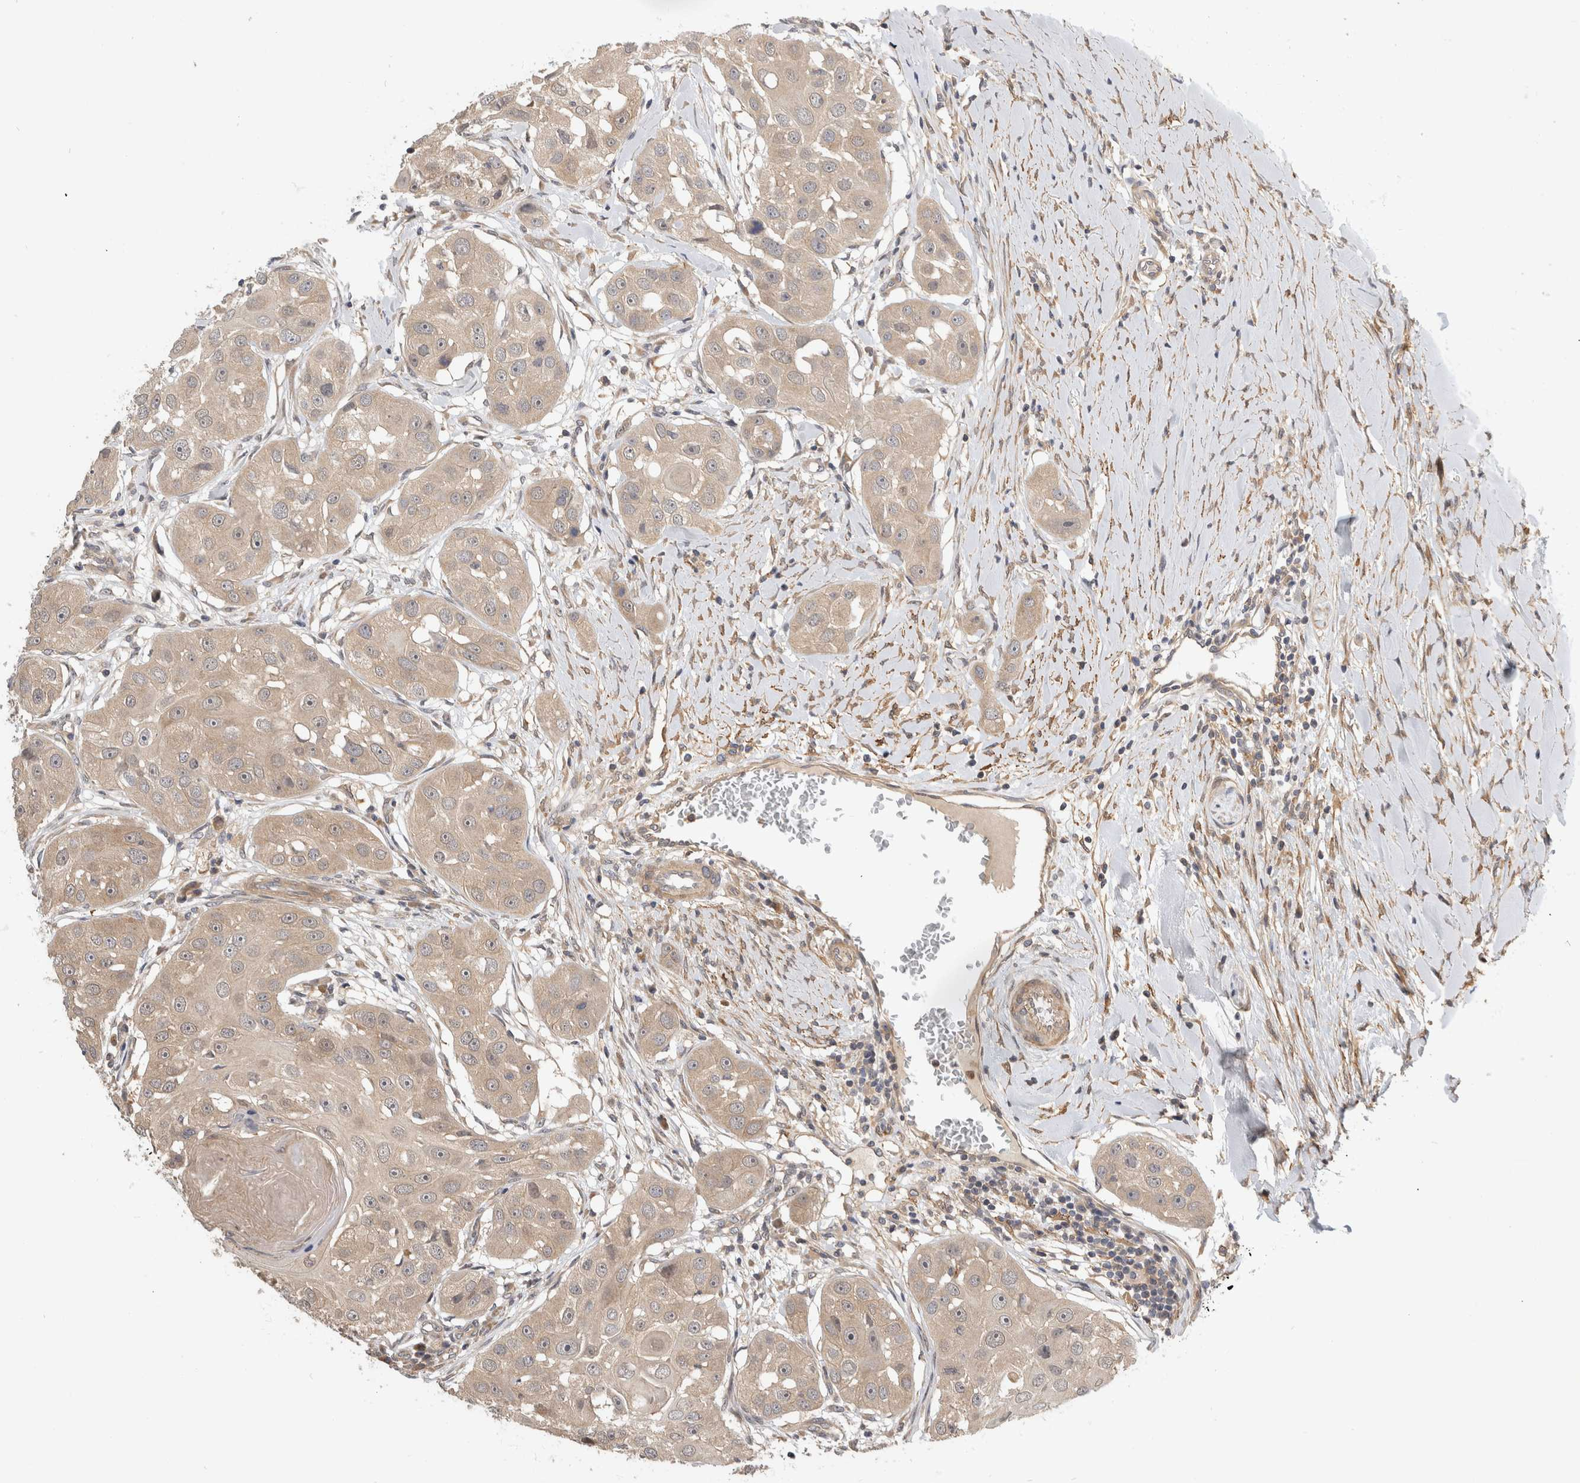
{"staining": {"intensity": "weak", "quantity": ">75%", "location": "cytoplasmic/membranous"}, "tissue": "head and neck cancer", "cell_type": "Tumor cells", "image_type": "cancer", "snomed": [{"axis": "morphology", "description": "Normal tissue, NOS"}, {"axis": "morphology", "description": "Squamous cell carcinoma, NOS"}, {"axis": "topography", "description": "Skeletal muscle"}, {"axis": "topography", "description": "Head-Neck"}], "caption": "Immunohistochemical staining of head and neck squamous cell carcinoma reveals low levels of weak cytoplasmic/membranous expression in approximately >75% of tumor cells.", "gene": "PGM1", "patient": {"sex": "male", "age": 51}}